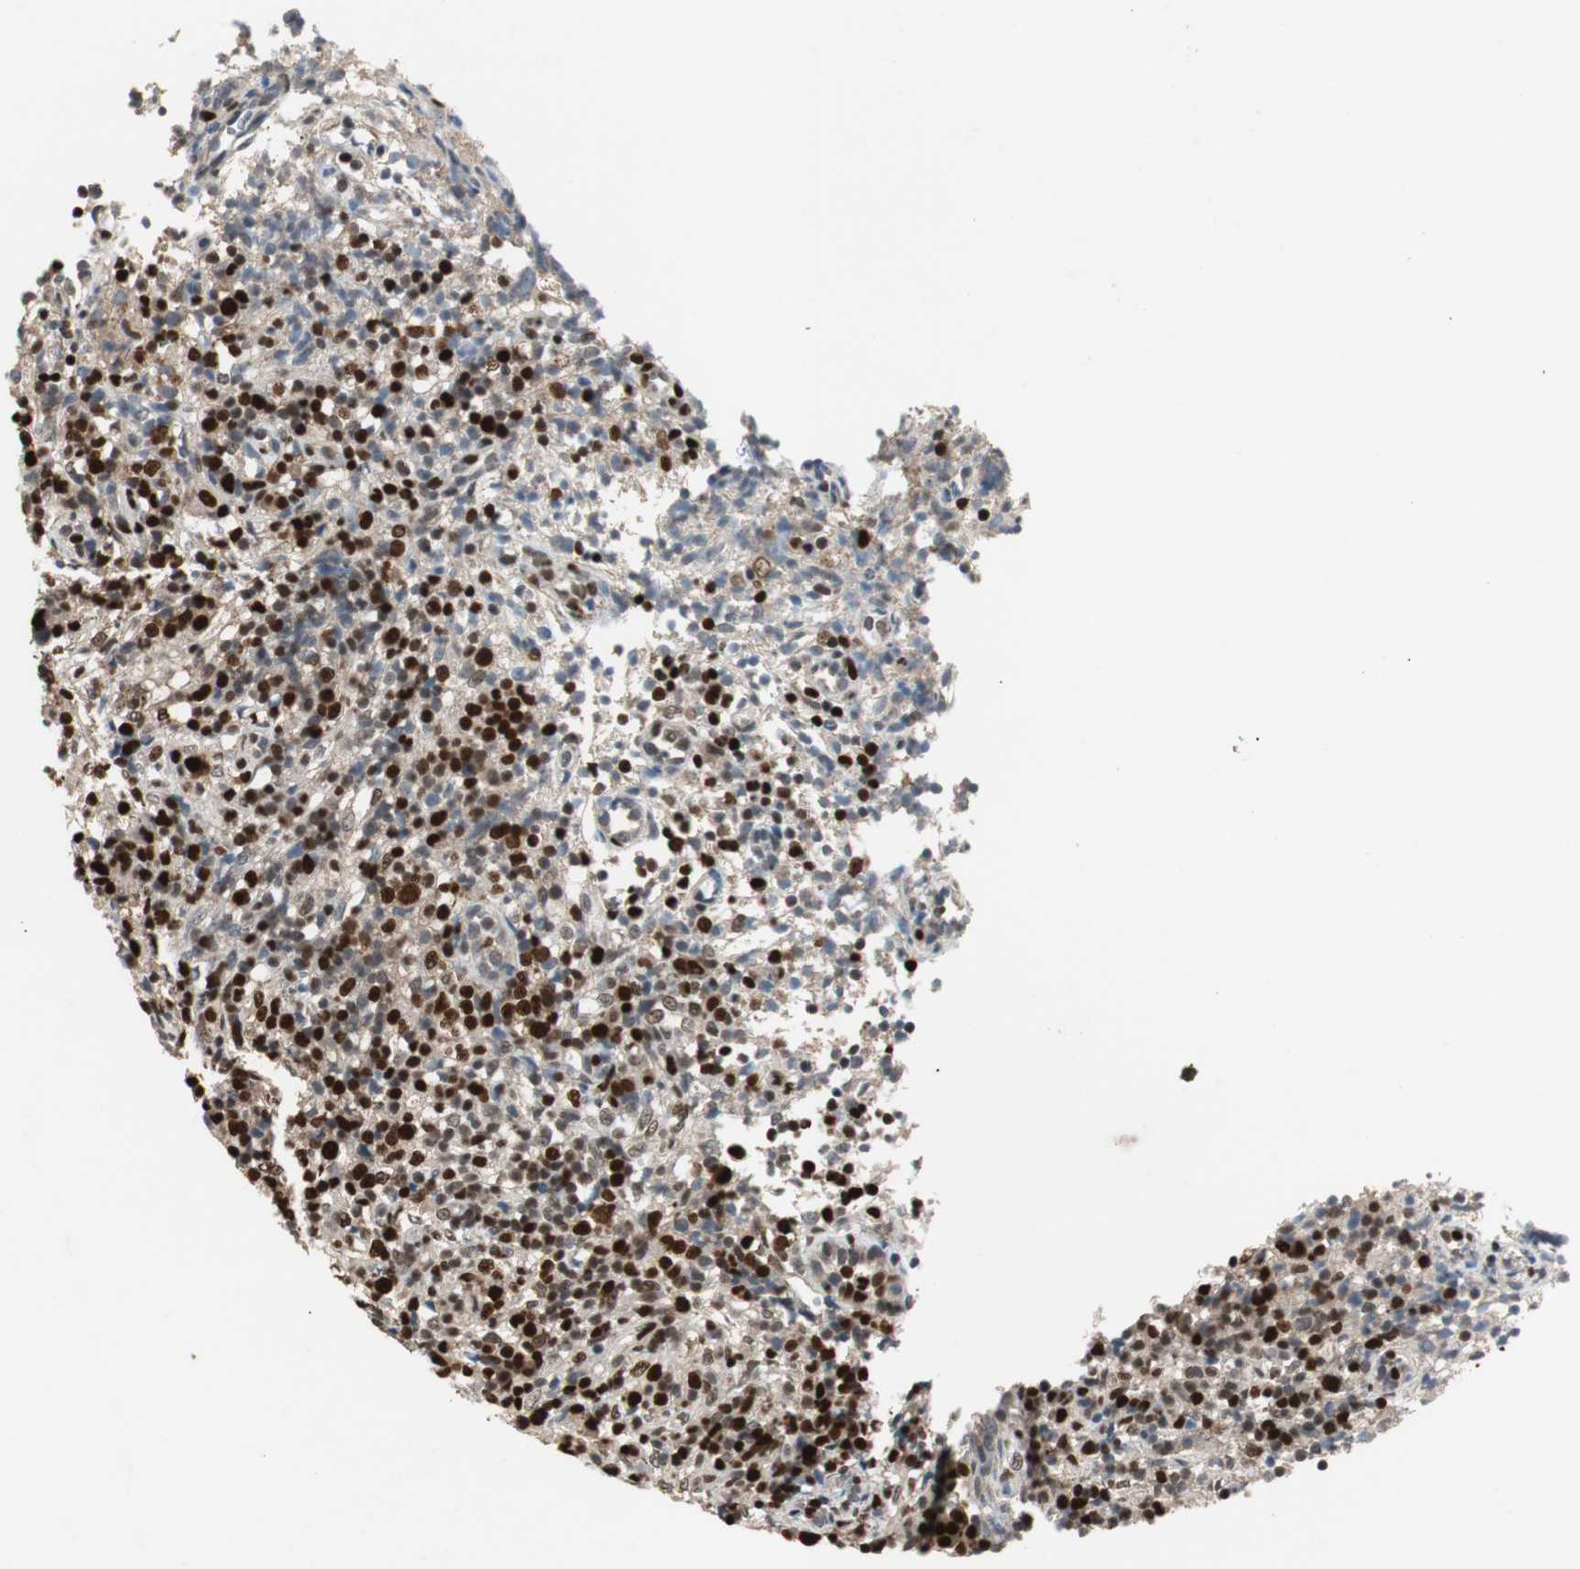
{"staining": {"intensity": "strong", "quantity": ">75%", "location": "nuclear"}, "tissue": "lymphoma", "cell_type": "Tumor cells", "image_type": "cancer", "snomed": [{"axis": "morphology", "description": "Malignant lymphoma, non-Hodgkin's type, High grade"}, {"axis": "topography", "description": "Lymph node"}], "caption": "Lymphoma tissue displays strong nuclear expression in approximately >75% of tumor cells", "gene": "FEN1", "patient": {"sex": "female", "age": 76}}